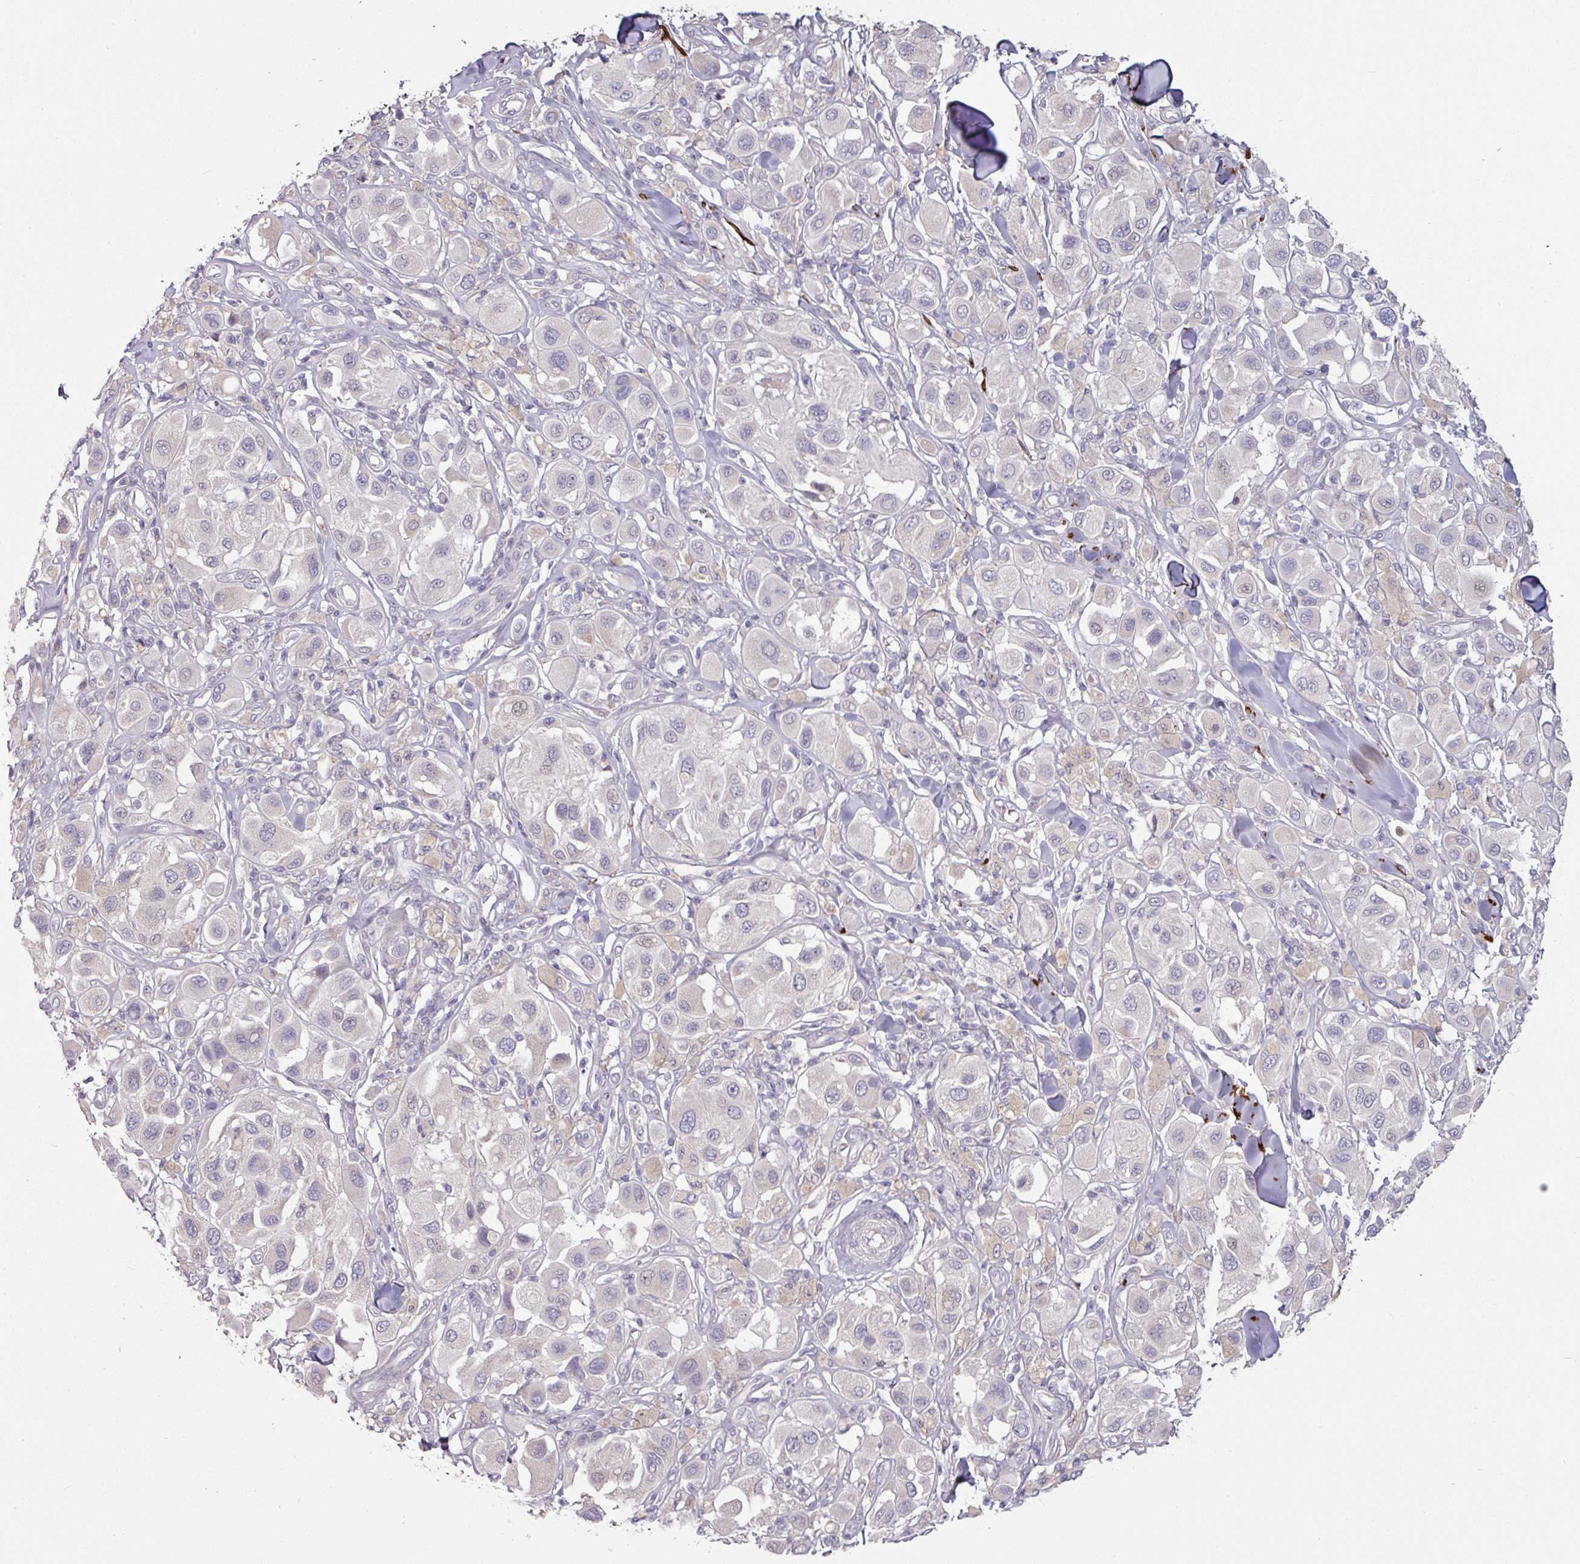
{"staining": {"intensity": "negative", "quantity": "none", "location": "none"}, "tissue": "melanoma", "cell_type": "Tumor cells", "image_type": "cancer", "snomed": [{"axis": "morphology", "description": "Malignant melanoma, Metastatic site"}, {"axis": "topography", "description": "Skin"}], "caption": "A micrograph of human malignant melanoma (metastatic site) is negative for staining in tumor cells. Nuclei are stained in blue.", "gene": "MTMR14", "patient": {"sex": "male", "age": 41}}